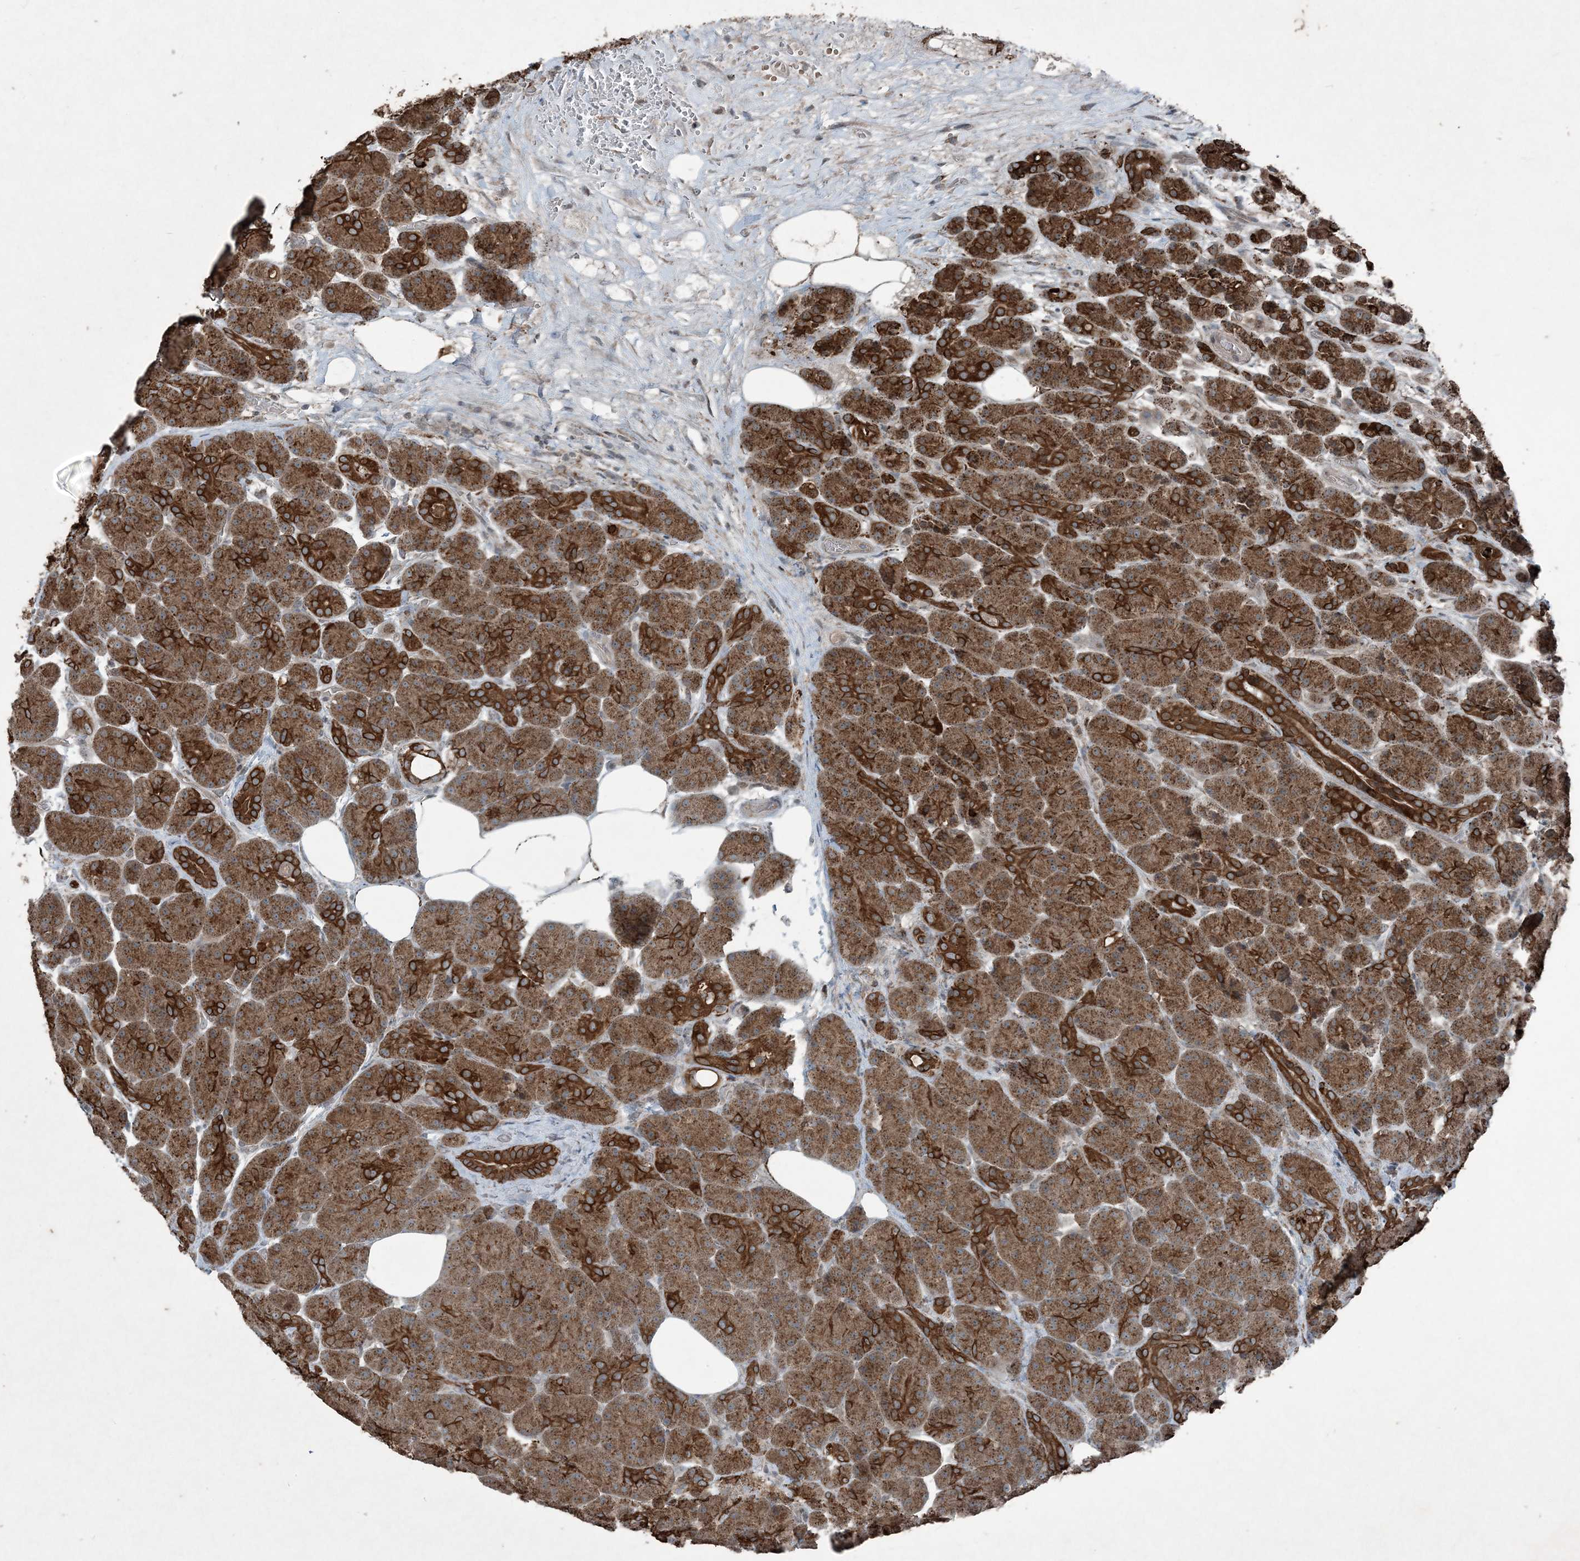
{"staining": {"intensity": "strong", "quantity": ">75%", "location": "cytoplasmic/membranous"}, "tissue": "pancreas", "cell_type": "Exocrine glandular cells", "image_type": "normal", "snomed": [{"axis": "morphology", "description": "Normal tissue, NOS"}, {"axis": "topography", "description": "Pancreas"}], "caption": "The histopathology image reveals immunohistochemical staining of benign pancreas. There is strong cytoplasmic/membranous positivity is appreciated in approximately >75% of exocrine glandular cells.", "gene": "PC", "patient": {"sex": "male", "age": 63}}